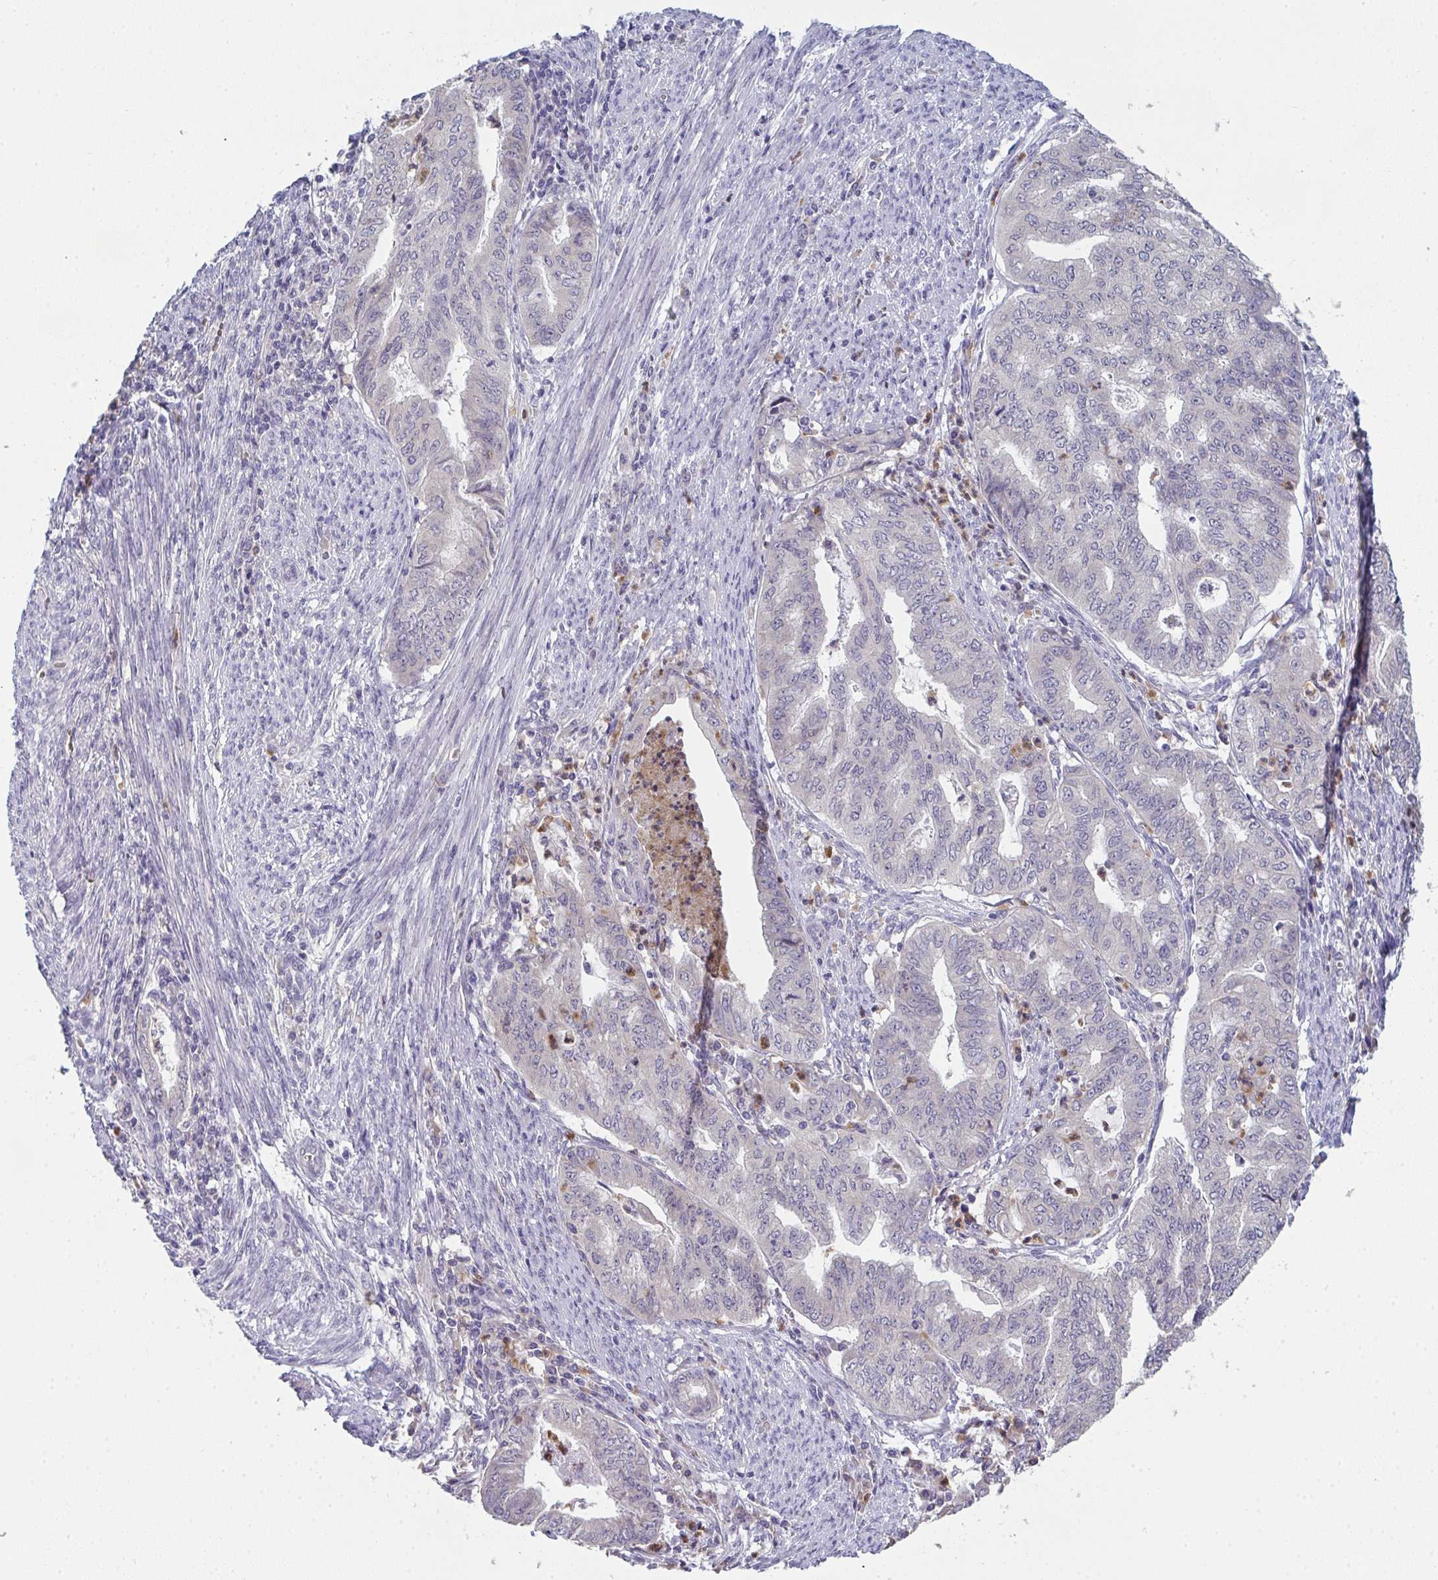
{"staining": {"intensity": "negative", "quantity": "none", "location": "none"}, "tissue": "endometrial cancer", "cell_type": "Tumor cells", "image_type": "cancer", "snomed": [{"axis": "morphology", "description": "Adenocarcinoma, NOS"}, {"axis": "topography", "description": "Endometrium"}], "caption": "The image demonstrates no significant positivity in tumor cells of endometrial cancer (adenocarcinoma).", "gene": "RIOK1", "patient": {"sex": "female", "age": 79}}